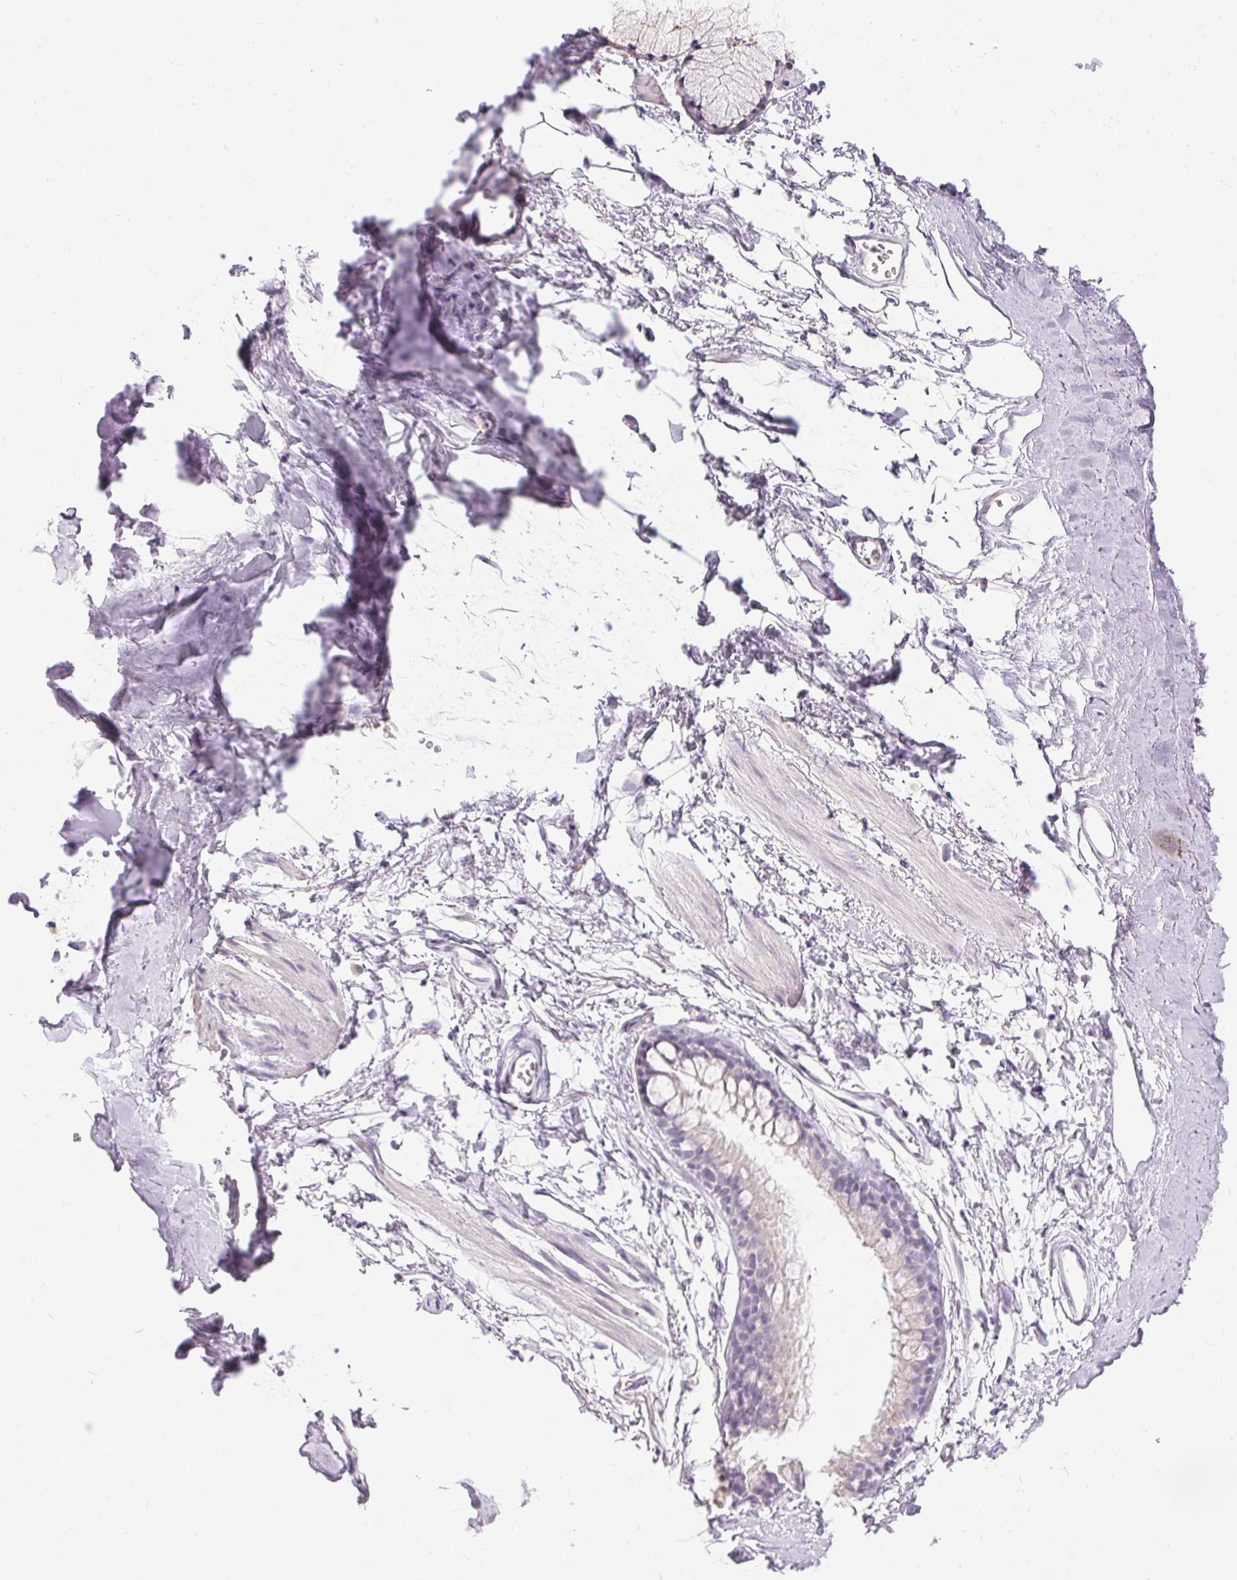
{"staining": {"intensity": "negative", "quantity": "none", "location": "none"}, "tissue": "adipose tissue", "cell_type": "Adipocytes", "image_type": "normal", "snomed": [{"axis": "morphology", "description": "Normal tissue, NOS"}, {"axis": "topography", "description": "Cartilage tissue"}, {"axis": "topography", "description": "Bronchus"}], "caption": "Immunohistochemistry of unremarkable adipose tissue shows no expression in adipocytes. The staining was performed using DAB (3,3'-diaminobenzidine) to visualize the protein expression in brown, while the nuclei were stained in blue with hematoxylin (Magnification: 20x).", "gene": "GBP6", "patient": {"sex": "female", "age": 79}}